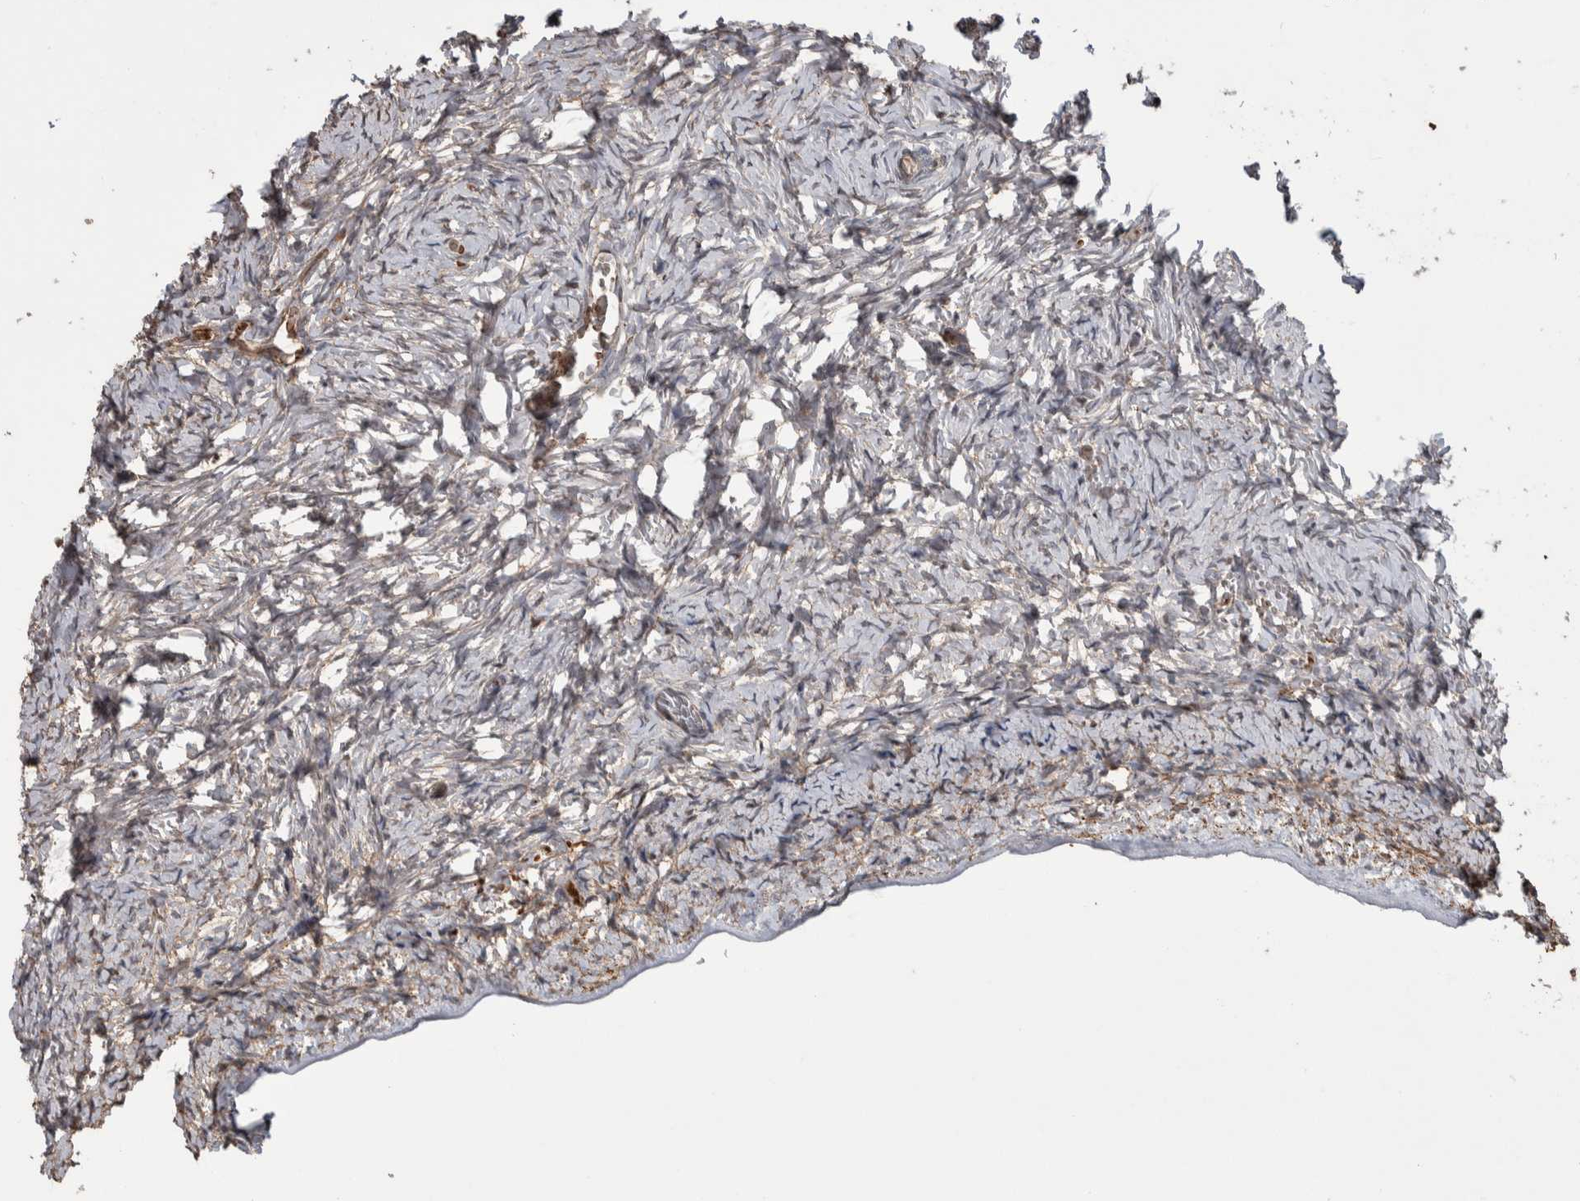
{"staining": {"intensity": "weak", "quantity": "<25%", "location": "cytoplasmic/membranous"}, "tissue": "ovary", "cell_type": "Ovarian stroma cells", "image_type": "normal", "snomed": [{"axis": "morphology", "description": "Normal tissue, NOS"}, {"axis": "topography", "description": "Ovary"}], "caption": "The IHC image has no significant expression in ovarian stroma cells of ovary.", "gene": "ENPP2", "patient": {"sex": "female", "age": 27}}